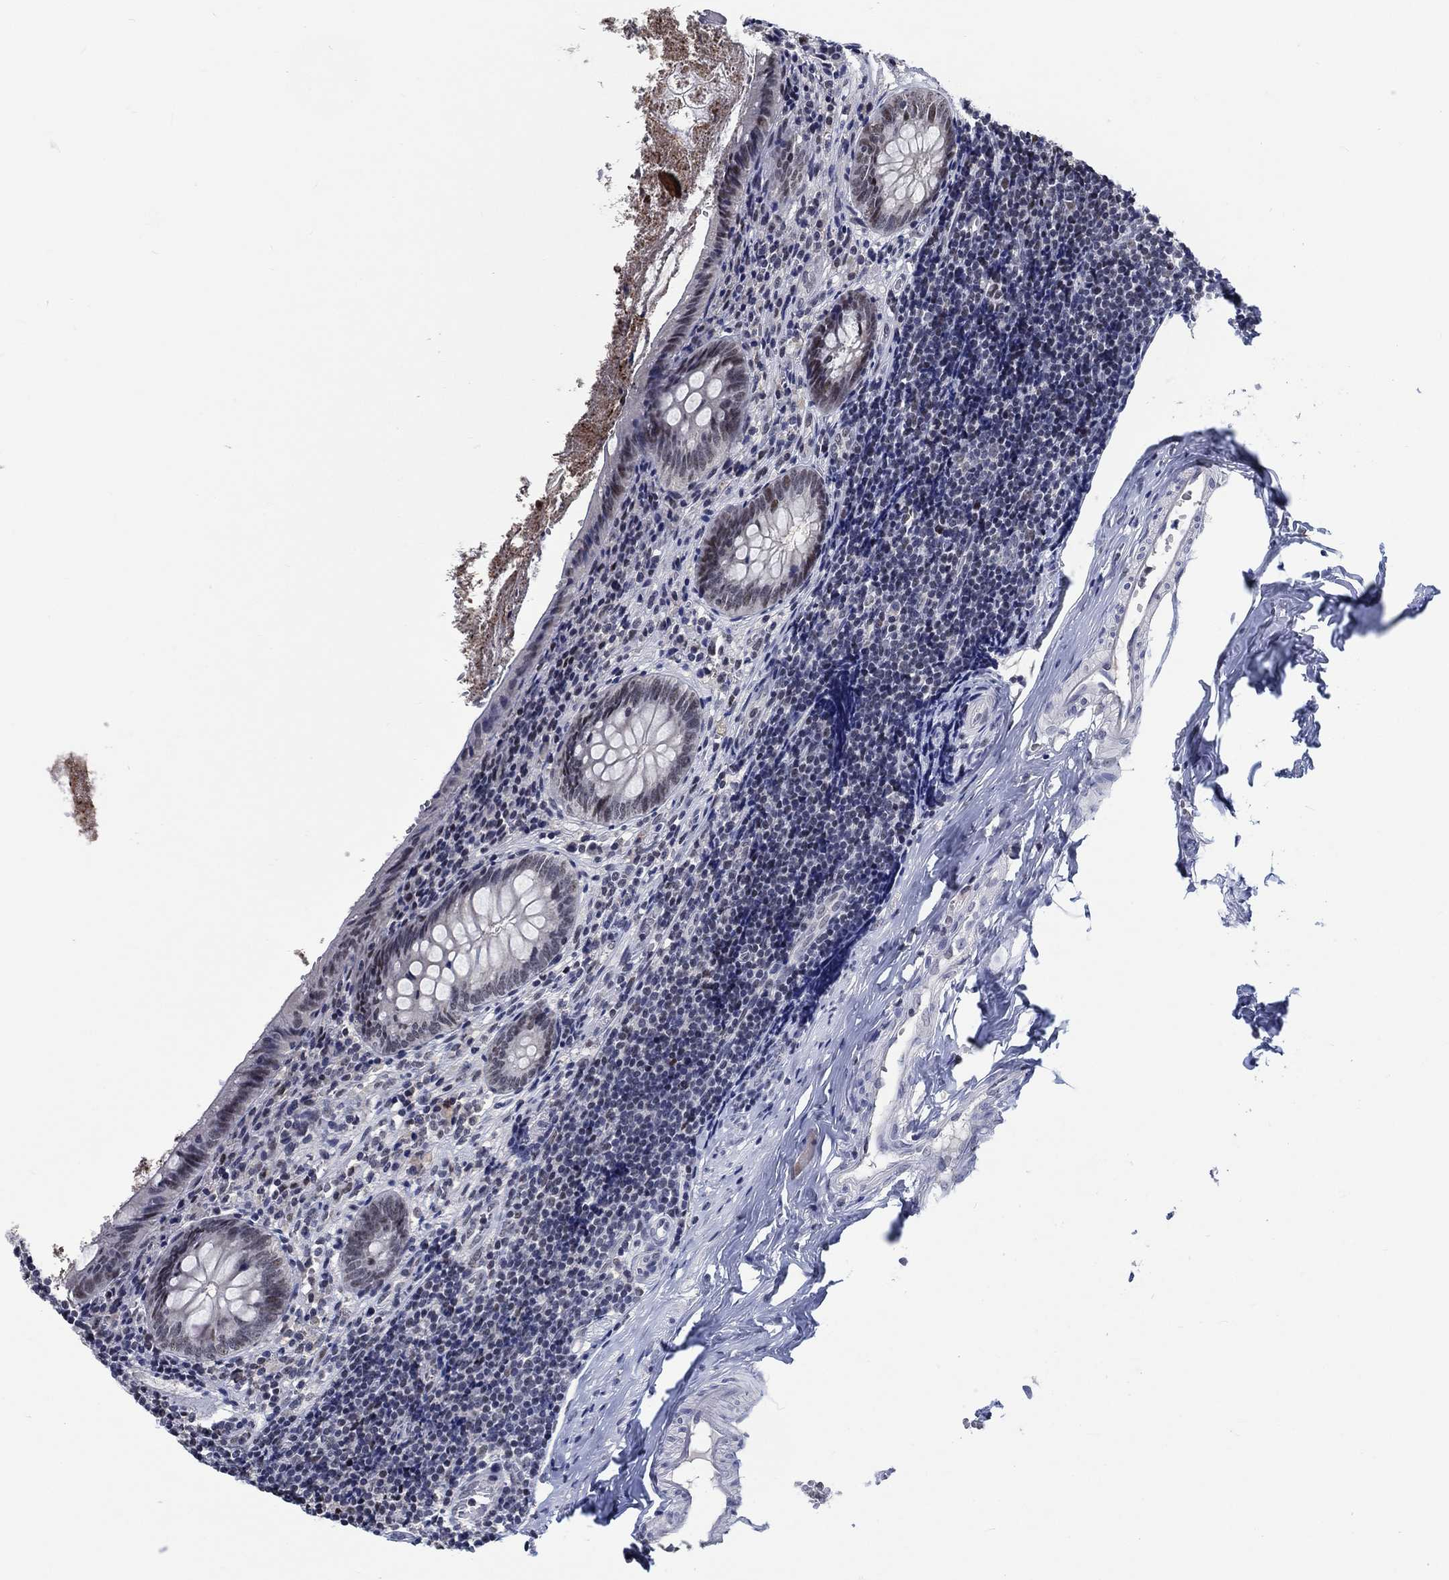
{"staining": {"intensity": "weak", "quantity": "<25%", "location": "nuclear"}, "tissue": "appendix", "cell_type": "Glandular cells", "image_type": "normal", "snomed": [{"axis": "morphology", "description": "Normal tissue, NOS"}, {"axis": "topography", "description": "Appendix"}], "caption": "The IHC micrograph has no significant positivity in glandular cells of appendix. (DAB (3,3'-diaminobenzidine) immunohistochemistry with hematoxylin counter stain).", "gene": "HTN1", "patient": {"sex": "female", "age": 23}}